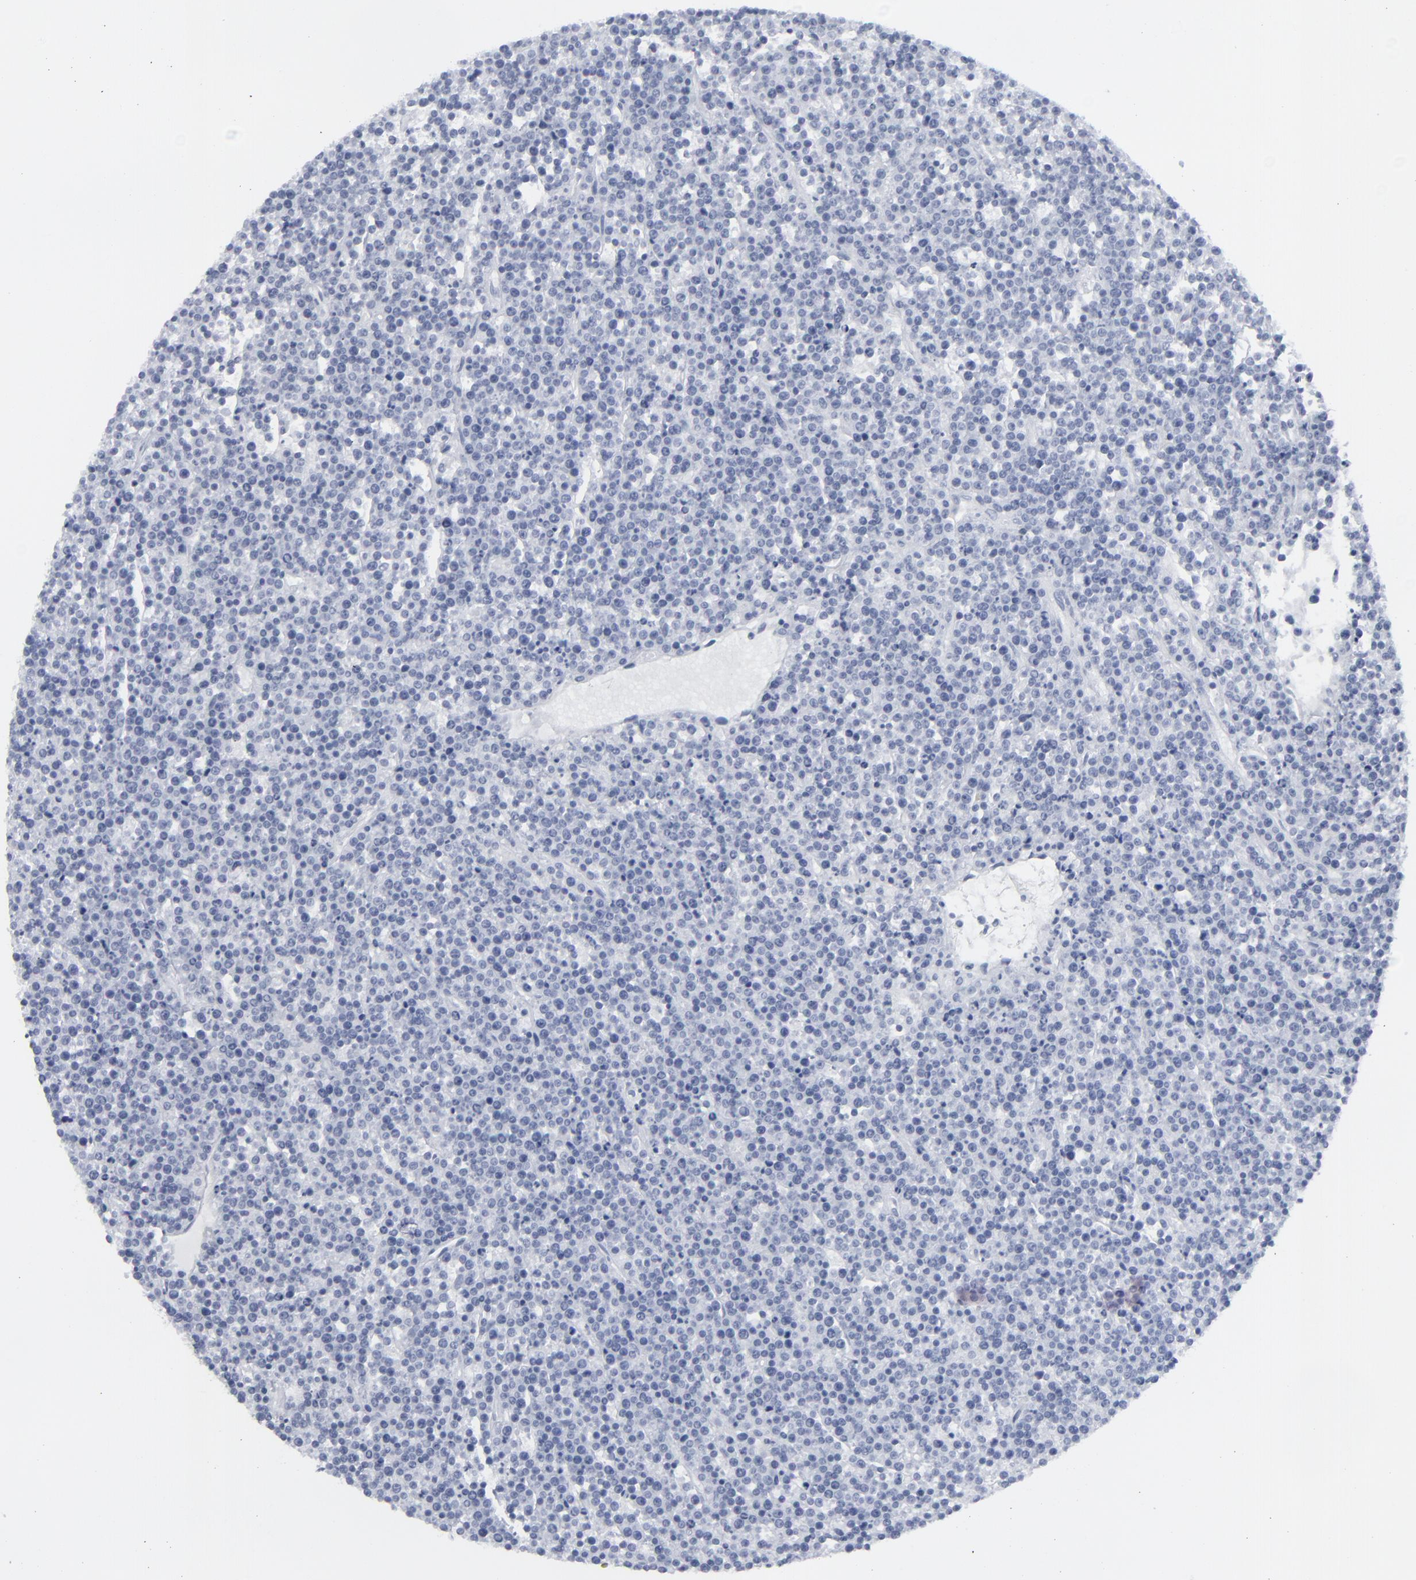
{"staining": {"intensity": "negative", "quantity": "none", "location": "none"}, "tissue": "lymphoma", "cell_type": "Tumor cells", "image_type": "cancer", "snomed": [{"axis": "morphology", "description": "Malignant lymphoma, non-Hodgkin's type, High grade"}, {"axis": "topography", "description": "Ovary"}], "caption": "Malignant lymphoma, non-Hodgkin's type (high-grade) was stained to show a protein in brown. There is no significant expression in tumor cells.", "gene": "MSLN", "patient": {"sex": "female", "age": 56}}